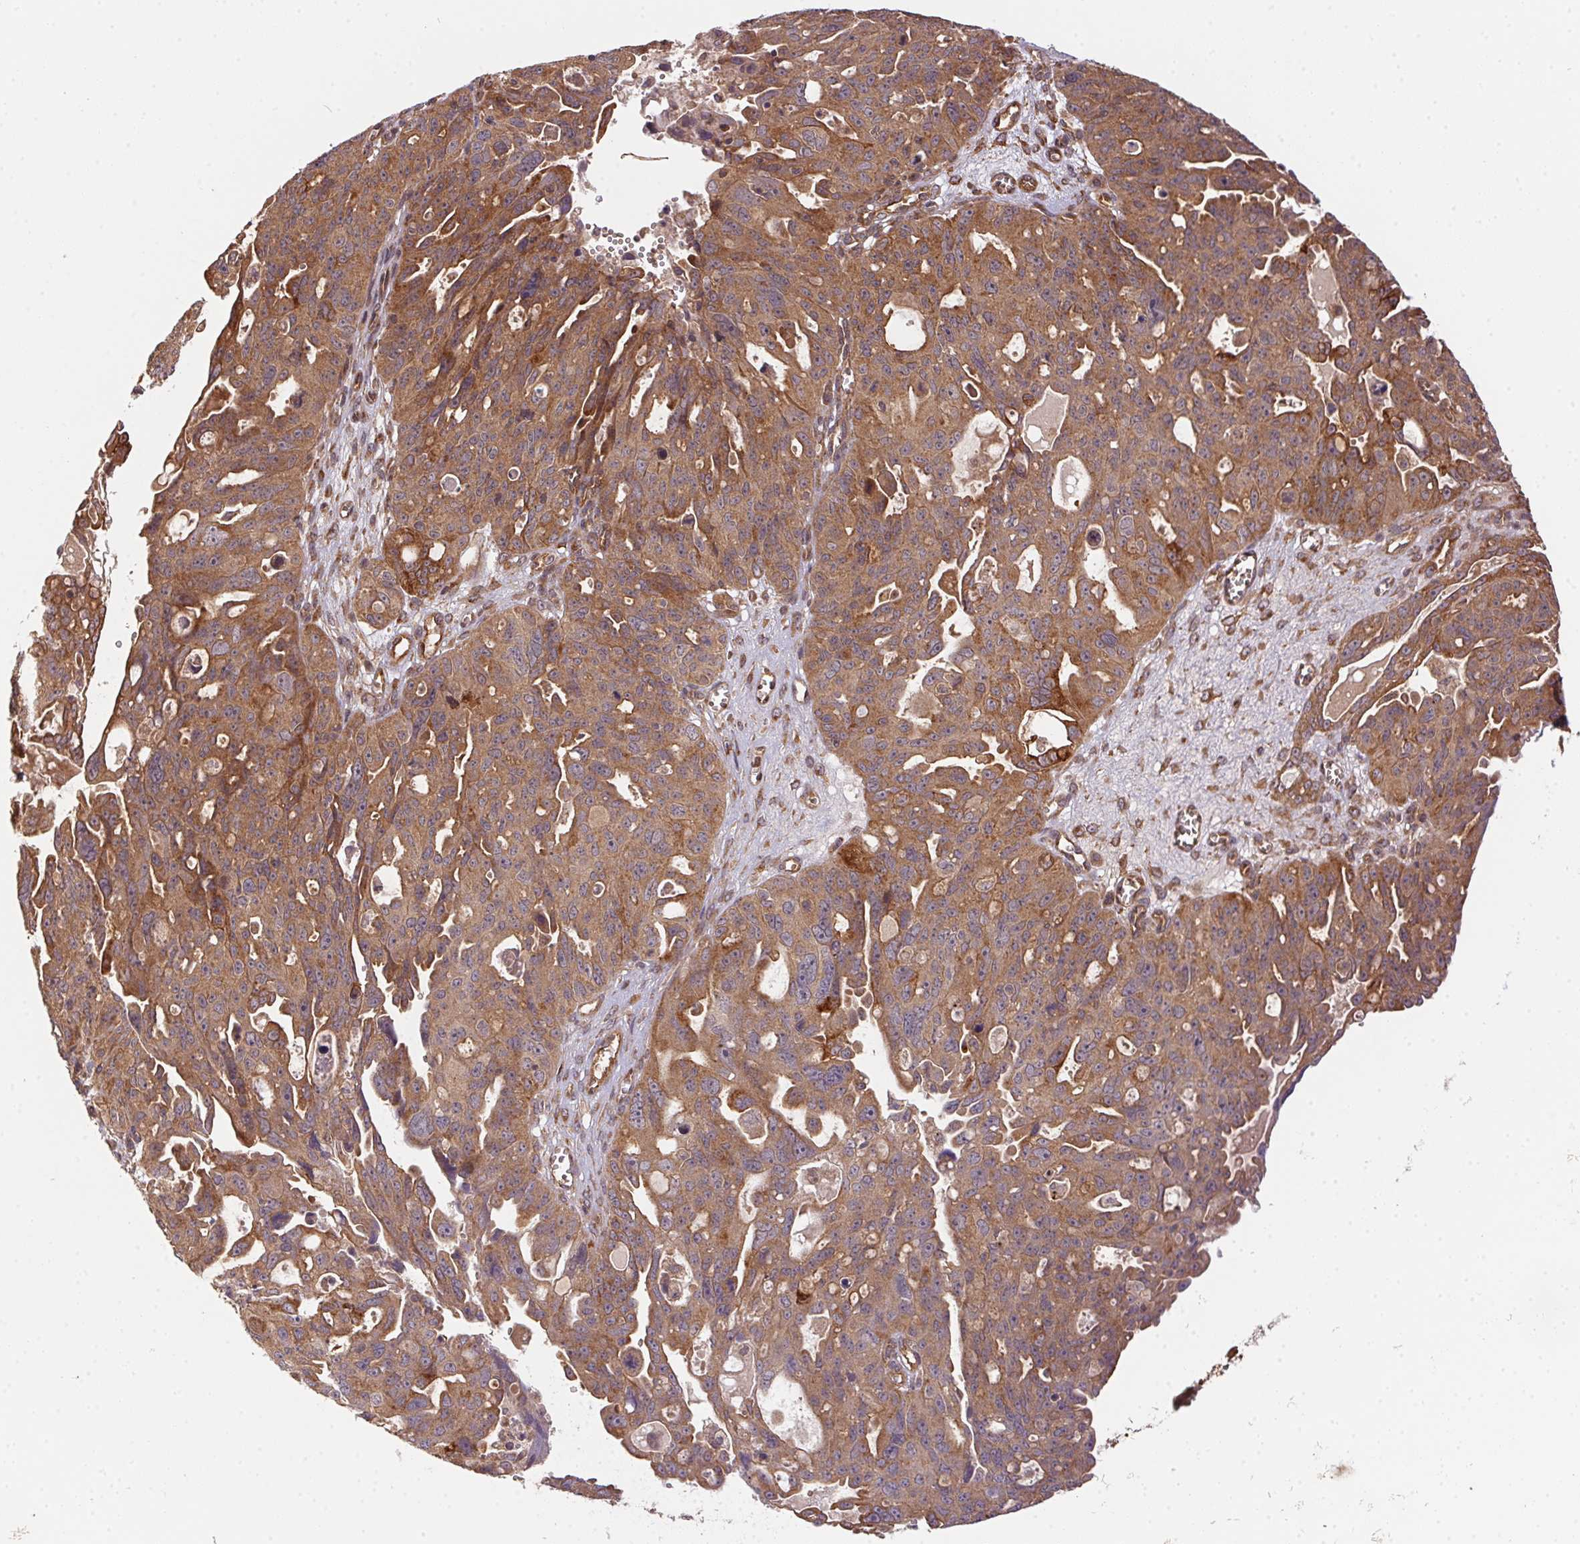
{"staining": {"intensity": "moderate", "quantity": ">75%", "location": "cytoplasmic/membranous"}, "tissue": "ovarian cancer", "cell_type": "Tumor cells", "image_type": "cancer", "snomed": [{"axis": "morphology", "description": "Carcinoma, endometroid"}, {"axis": "topography", "description": "Ovary"}], "caption": "This image reveals immunohistochemistry (IHC) staining of ovarian cancer (endometroid carcinoma), with medium moderate cytoplasmic/membranous staining in about >75% of tumor cells.", "gene": "USE1", "patient": {"sex": "female", "age": 70}}